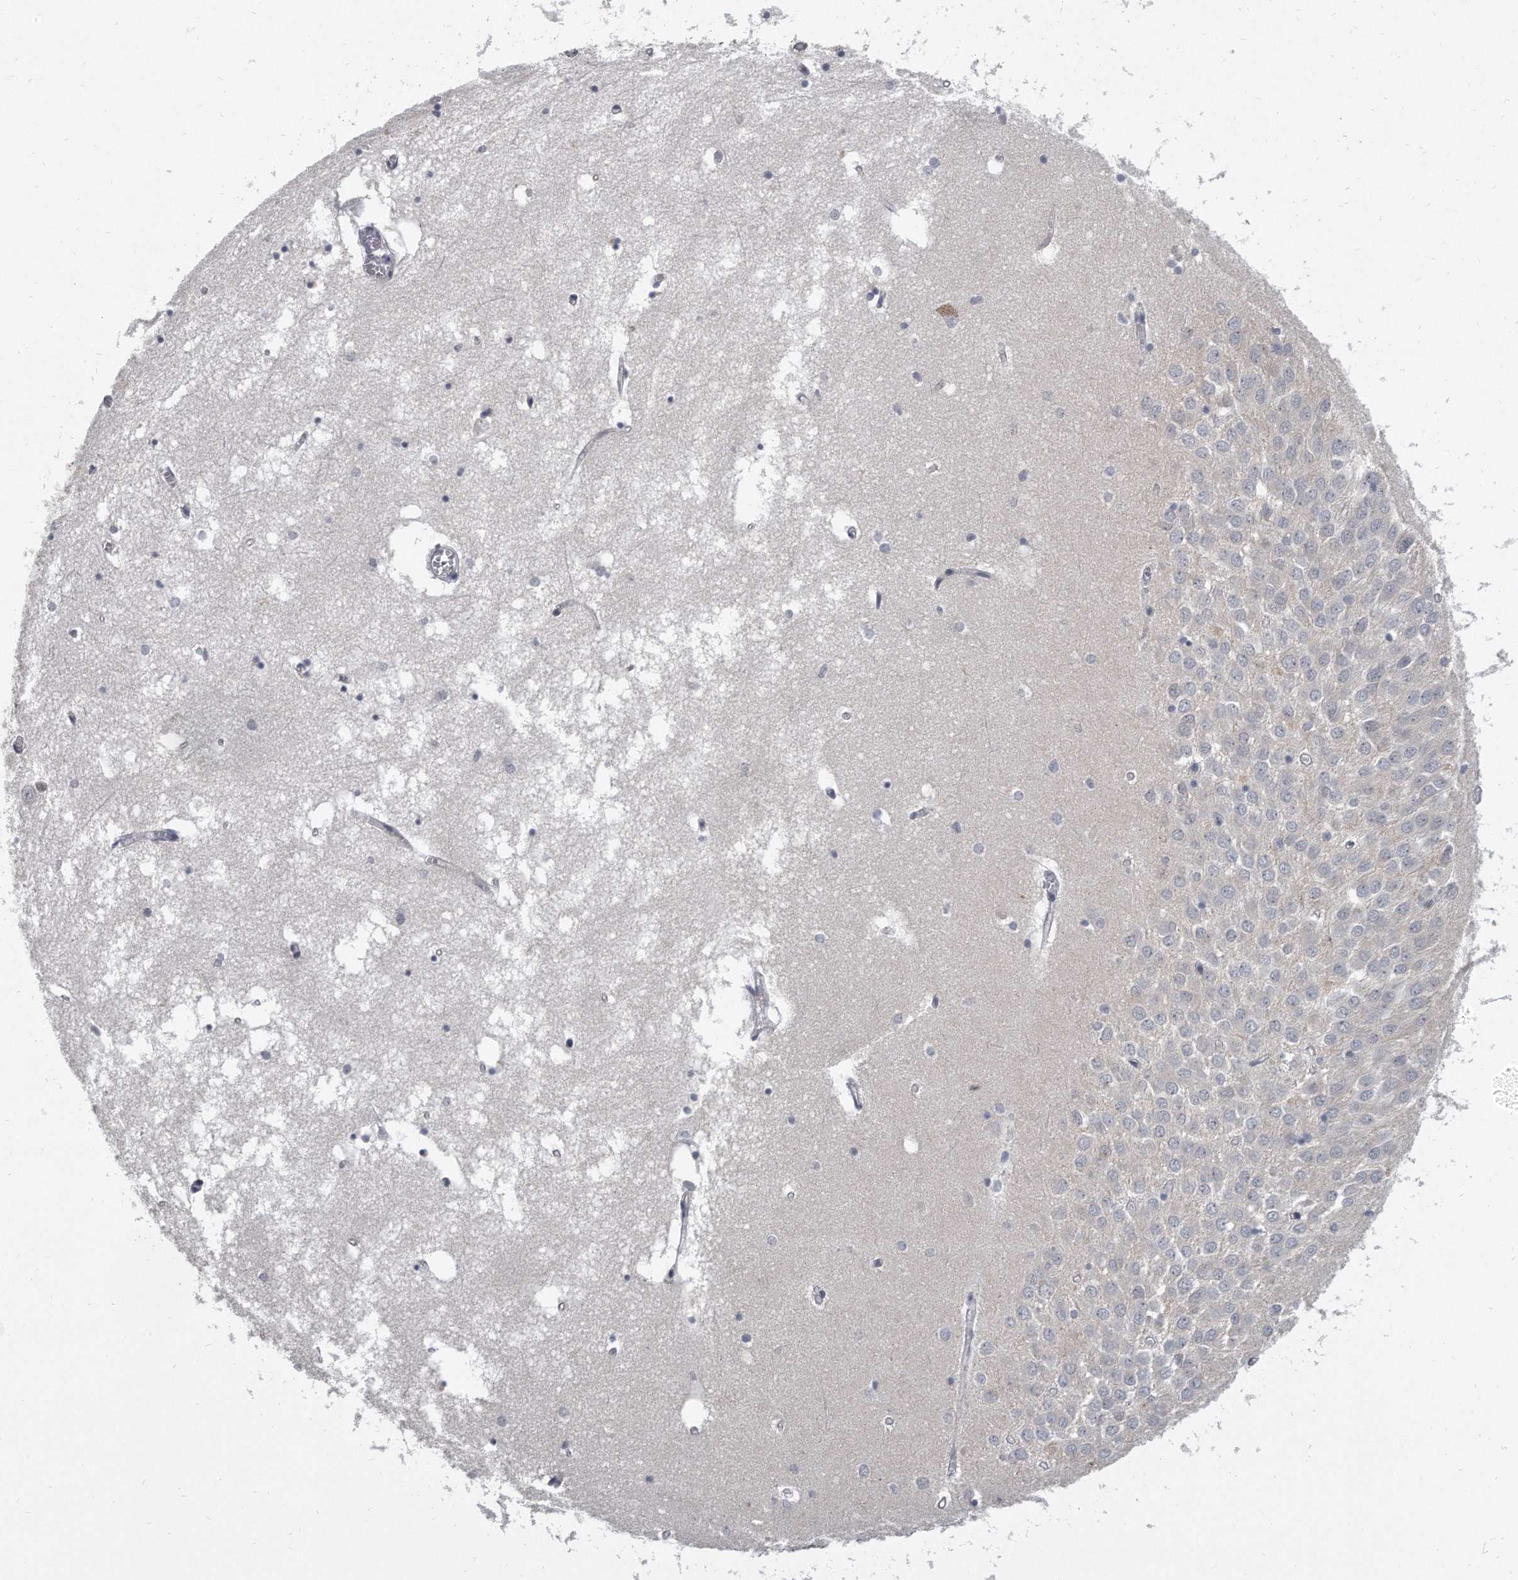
{"staining": {"intensity": "negative", "quantity": "none", "location": "none"}, "tissue": "hippocampus", "cell_type": "Glial cells", "image_type": "normal", "snomed": [{"axis": "morphology", "description": "Normal tissue, NOS"}, {"axis": "topography", "description": "Hippocampus"}], "caption": "Immunohistochemical staining of unremarkable hippocampus demonstrates no significant staining in glial cells.", "gene": "TFCP2L1", "patient": {"sex": "male", "age": 70}}